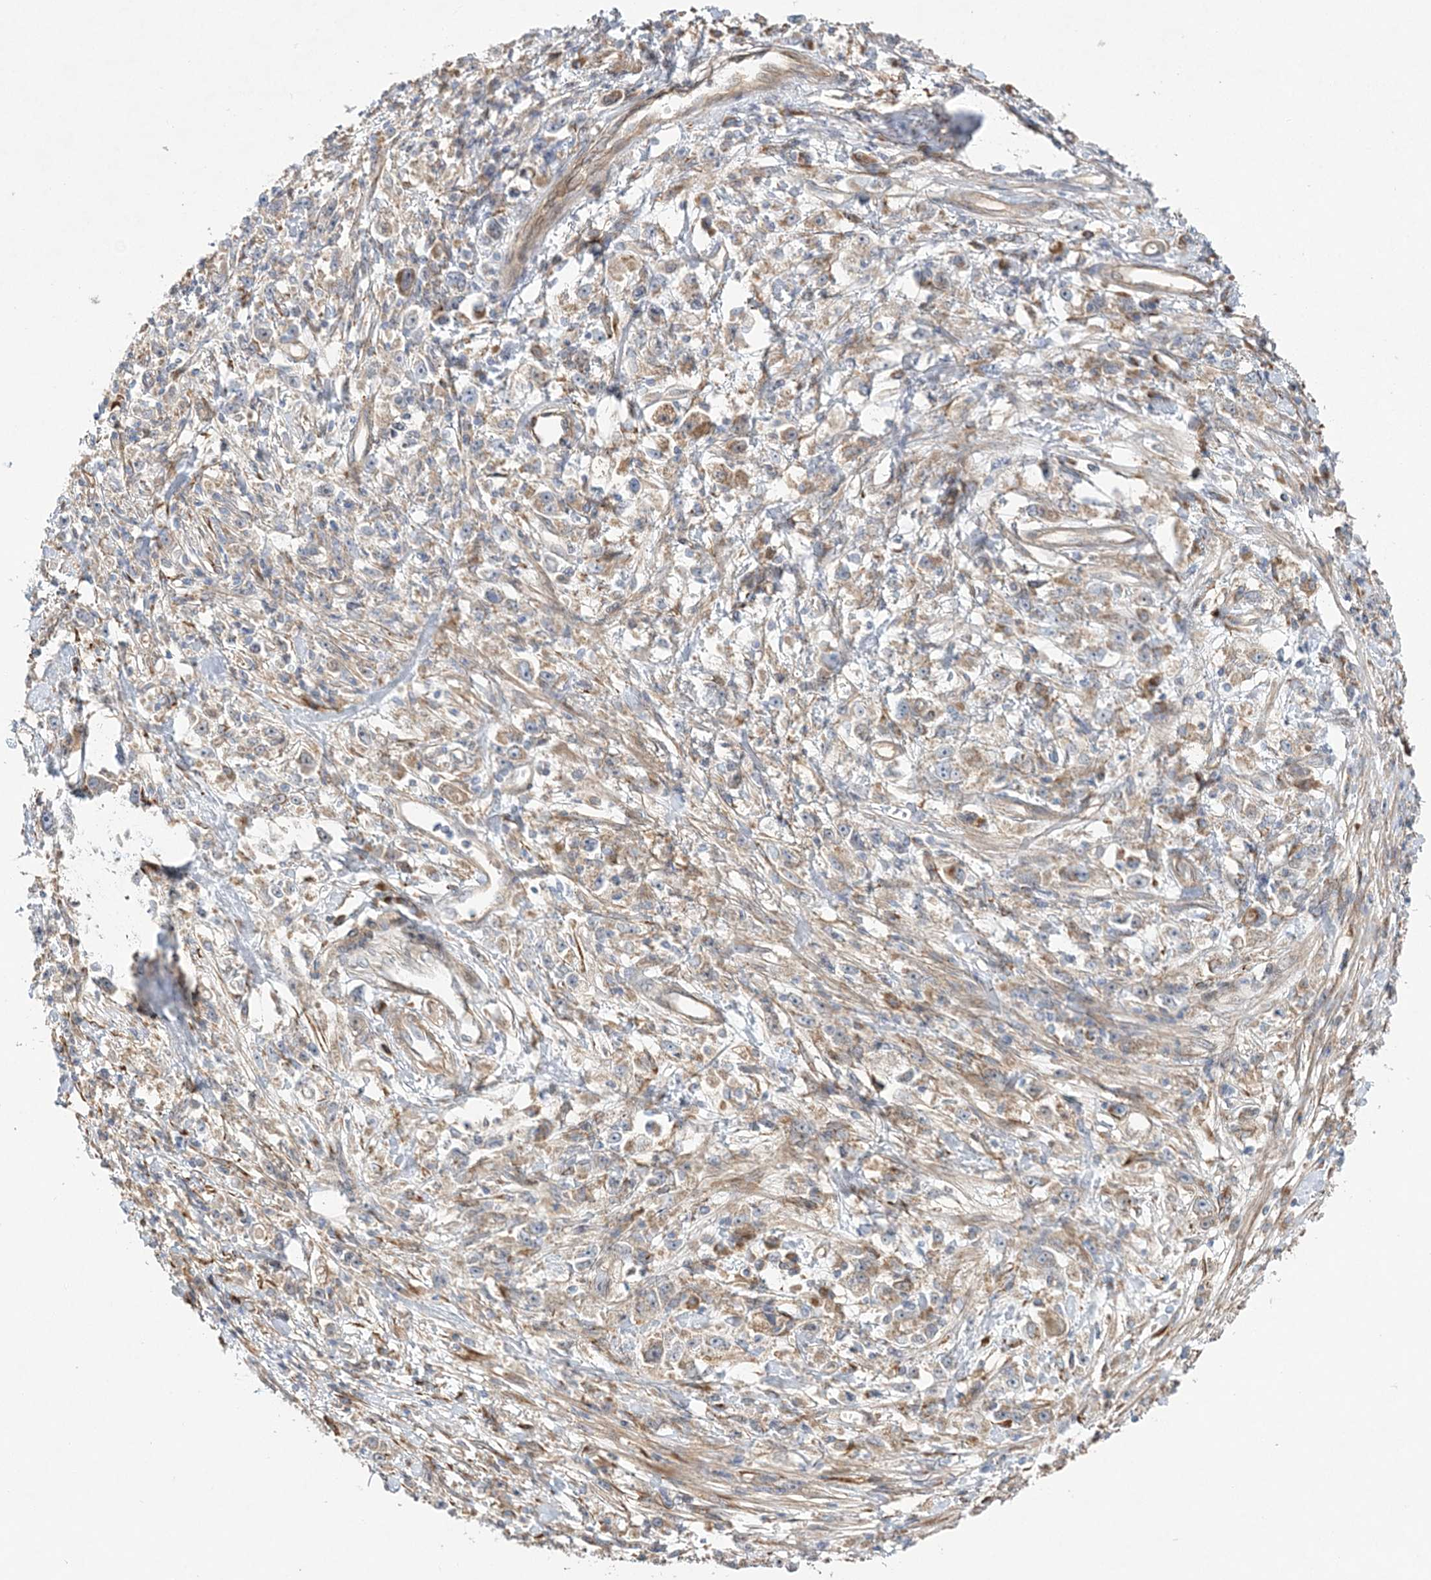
{"staining": {"intensity": "negative", "quantity": "none", "location": "none"}, "tissue": "stomach cancer", "cell_type": "Tumor cells", "image_type": "cancer", "snomed": [{"axis": "morphology", "description": "Adenocarcinoma, NOS"}, {"axis": "topography", "description": "Stomach"}], "caption": "There is no significant expression in tumor cells of stomach adenocarcinoma.", "gene": "ZFYVE16", "patient": {"sex": "female", "age": 59}}